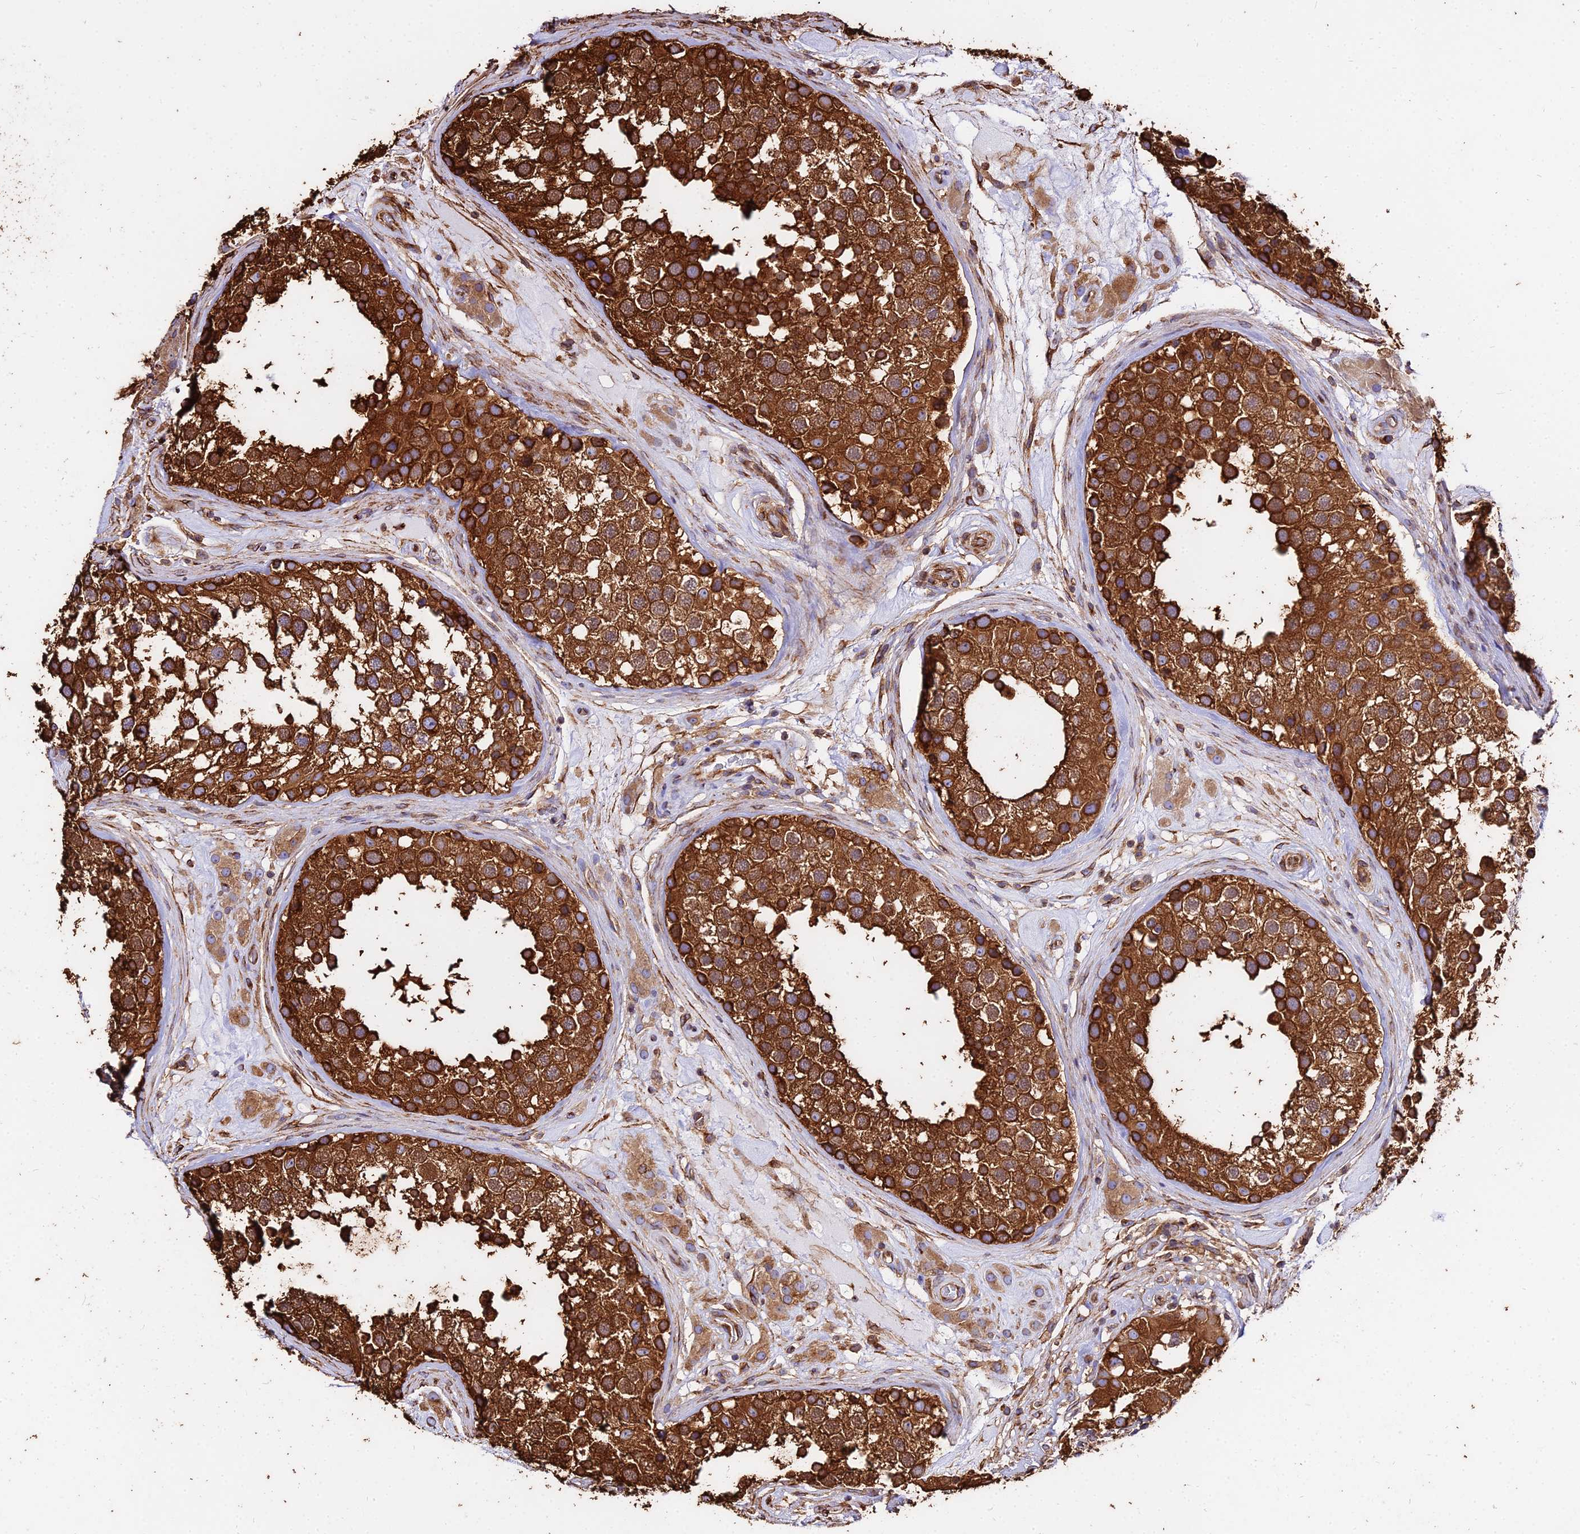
{"staining": {"intensity": "strong", "quantity": ">75%", "location": "cytoplasmic/membranous"}, "tissue": "testis", "cell_type": "Cells in seminiferous ducts", "image_type": "normal", "snomed": [{"axis": "morphology", "description": "Normal tissue, NOS"}, {"axis": "topography", "description": "Testis"}], "caption": "A high amount of strong cytoplasmic/membranous staining is present in approximately >75% of cells in seminiferous ducts in benign testis.", "gene": "TUBA1A", "patient": {"sex": "male", "age": 46}}